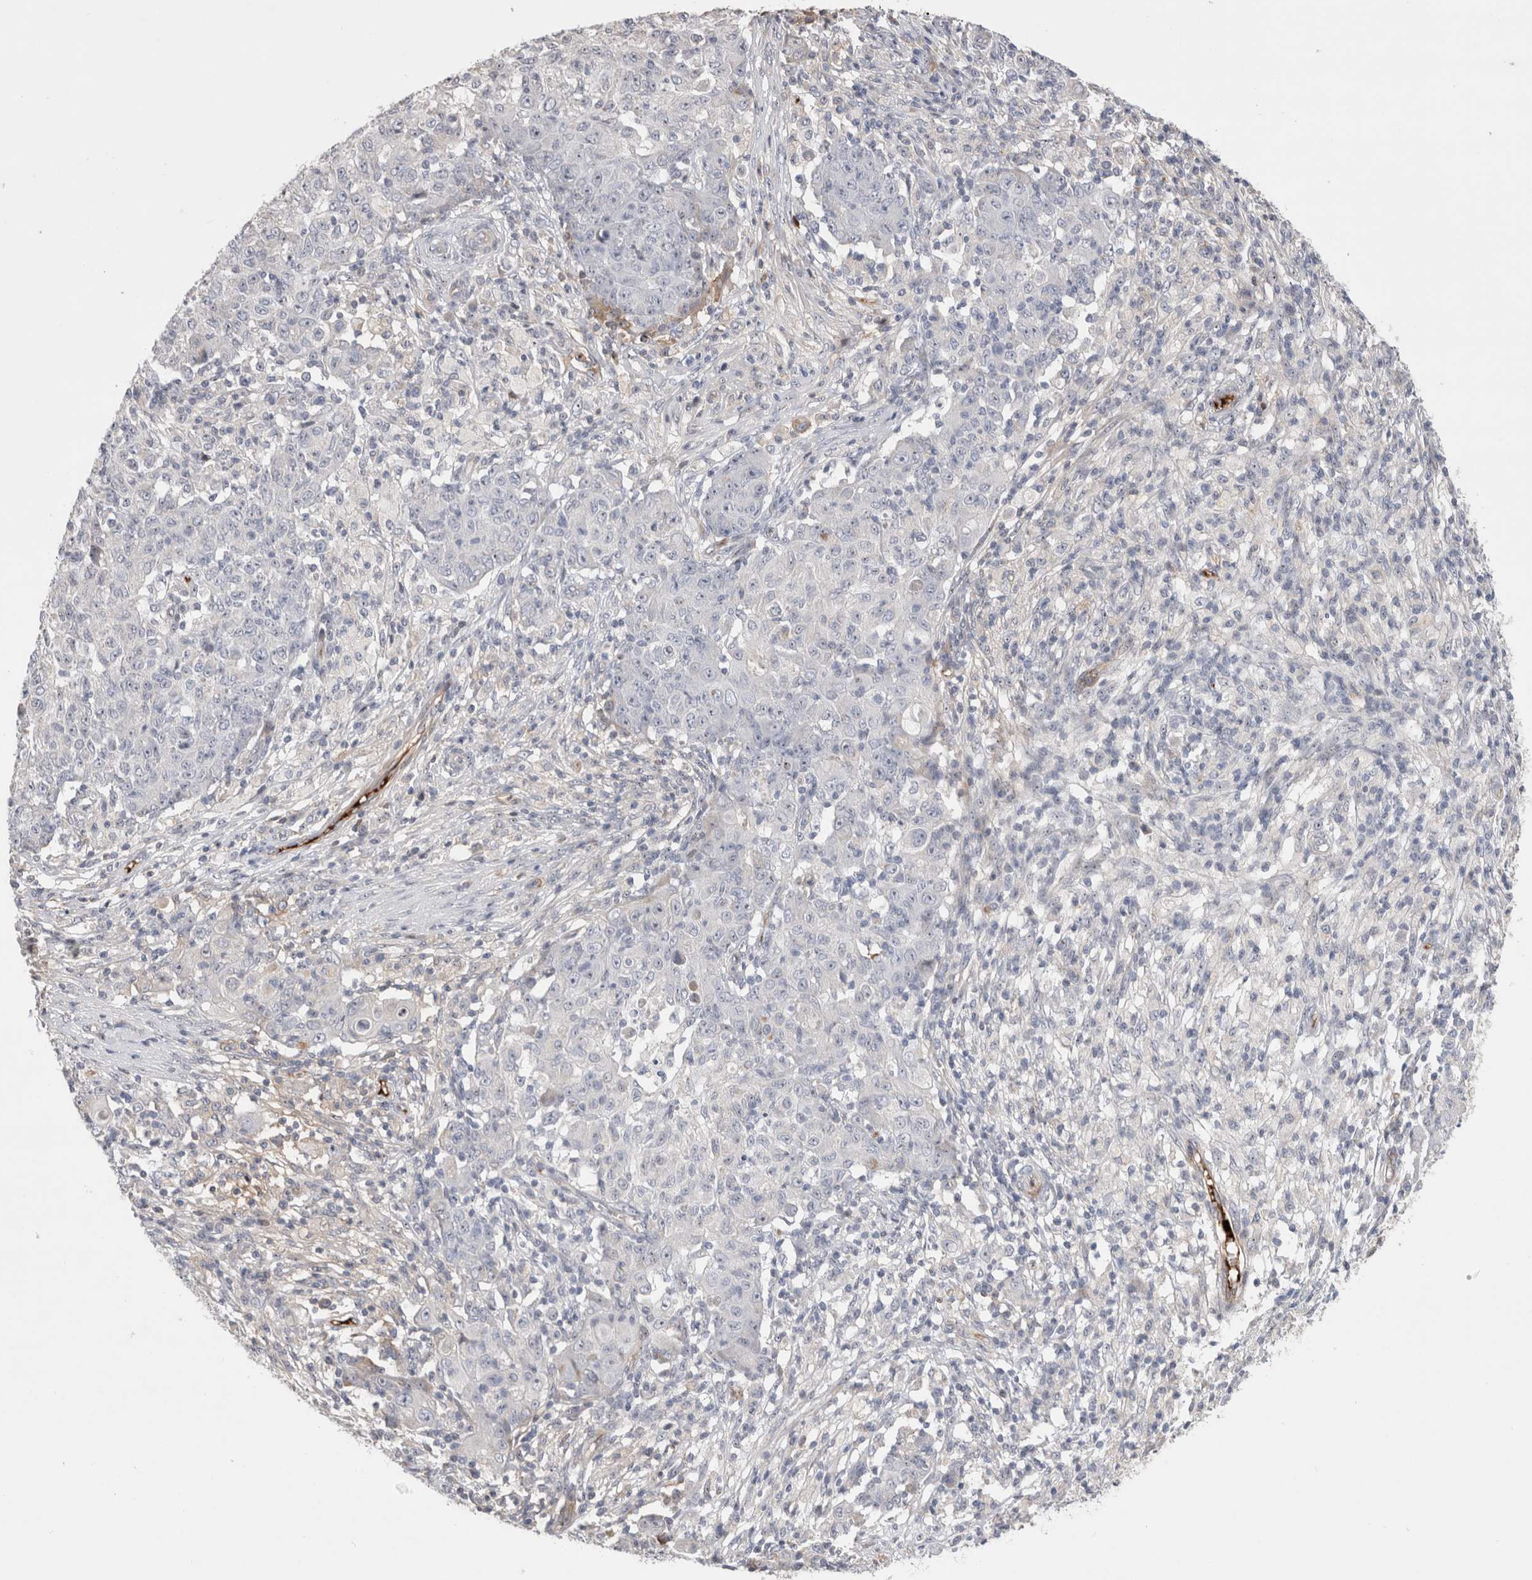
{"staining": {"intensity": "negative", "quantity": "none", "location": "none"}, "tissue": "ovarian cancer", "cell_type": "Tumor cells", "image_type": "cancer", "snomed": [{"axis": "morphology", "description": "Carcinoma, endometroid"}, {"axis": "topography", "description": "Ovary"}], "caption": "An IHC histopathology image of endometroid carcinoma (ovarian) is shown. There is no staining in tumor cells of endometroid carcinoma (ovarian).", "gene": "ECHDC2", "patient": {"sex": "female", "age": 42}}